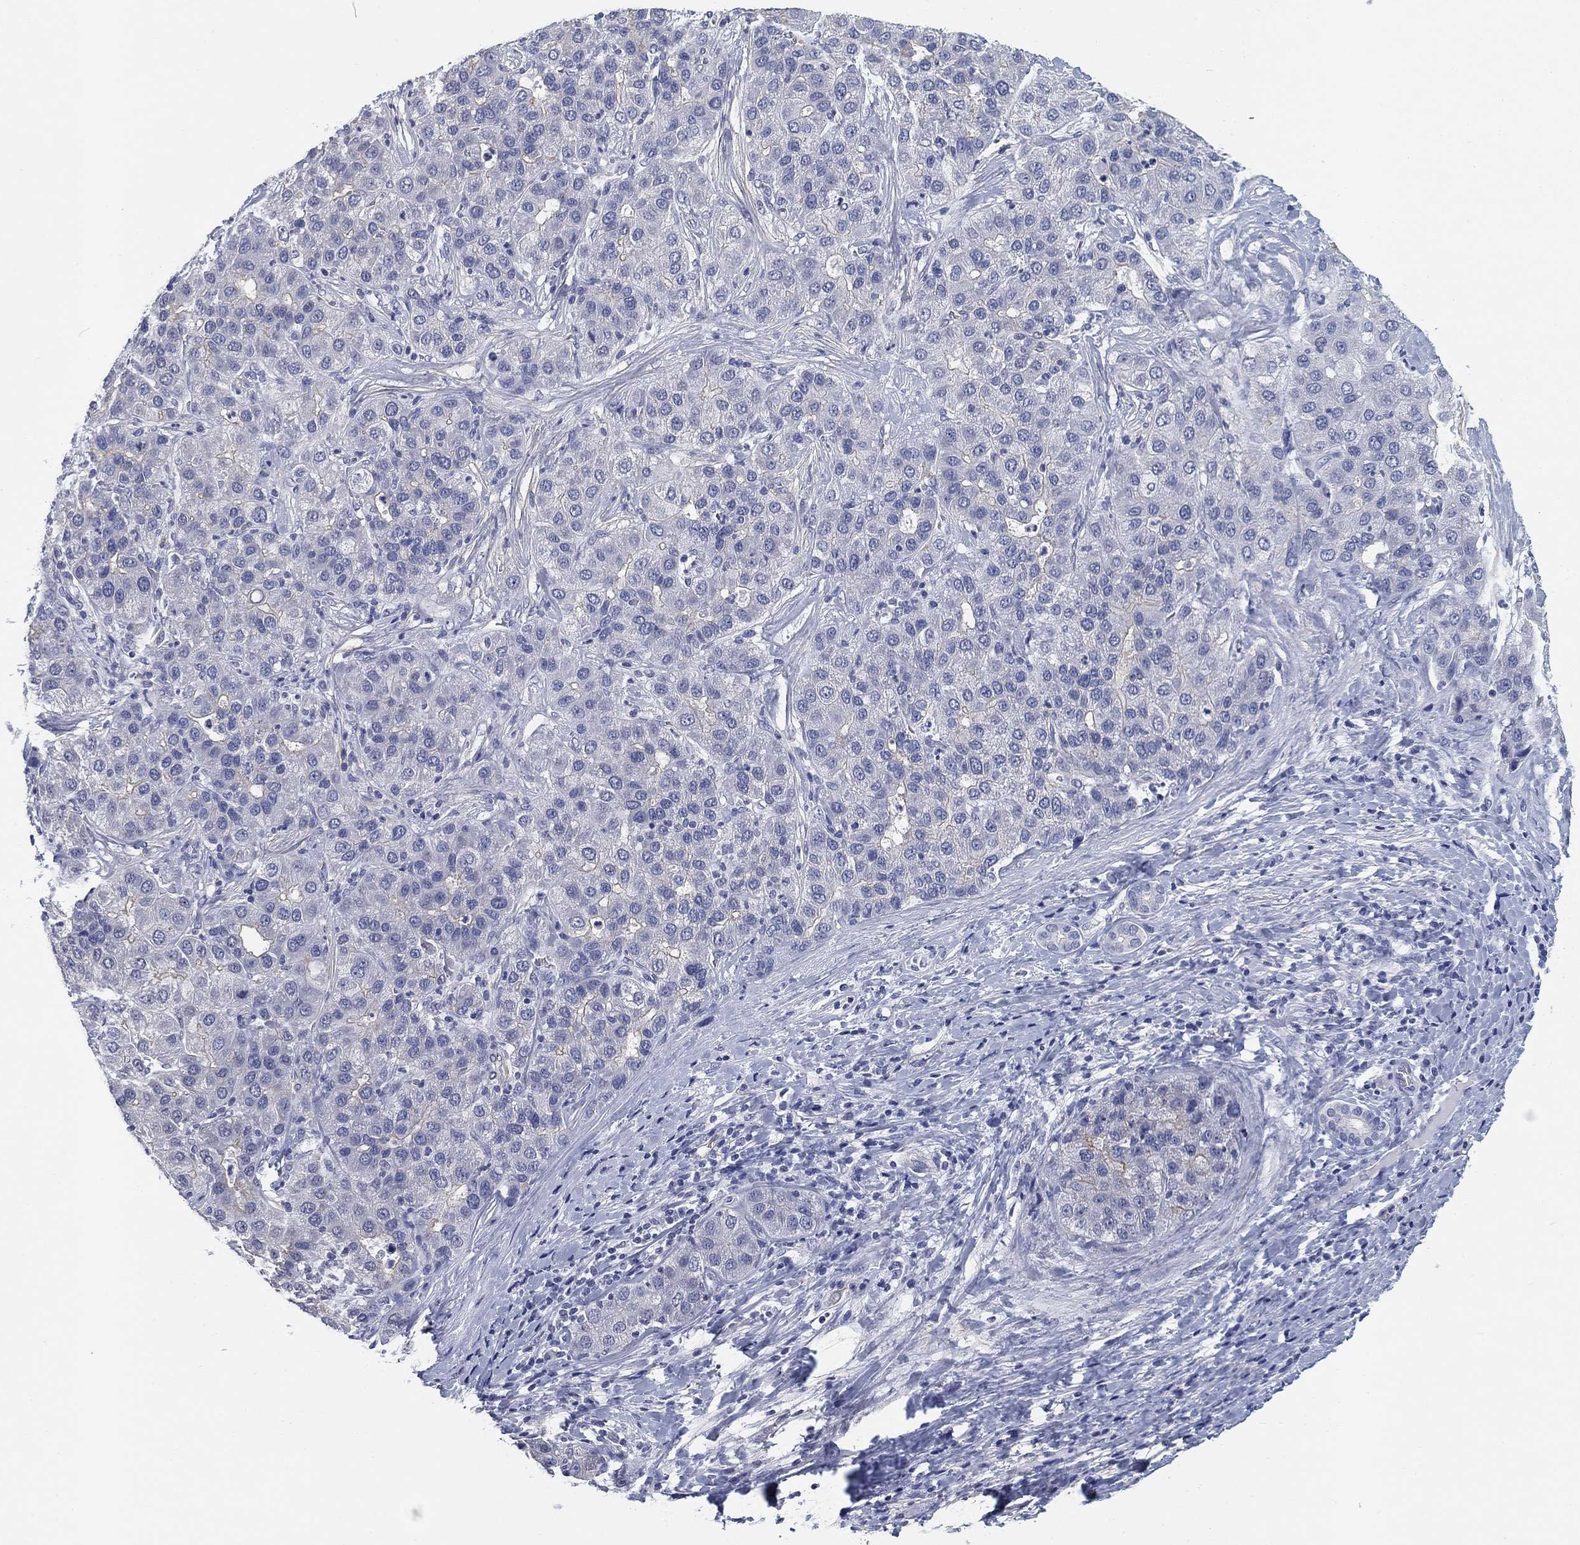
{"staining": {"intensity": "negative", "quantity": "none", "location": "none"}, "tissue": "liver cancer", "cell_type": "Tumor cells", "image_type": "cancer", "snomed": [{"axis": "morphology", "description": "Carcinoma, Hepatocellular, NOS"}, {"axis": "topography", "description": "Liver"}], "caption": "This is a image of IHC staining of liver hepatocellular carcinoma, which shows no expression in tumor cells.", "gene": "OTUB2", "patient": {"sex": "male", "age": 65}}